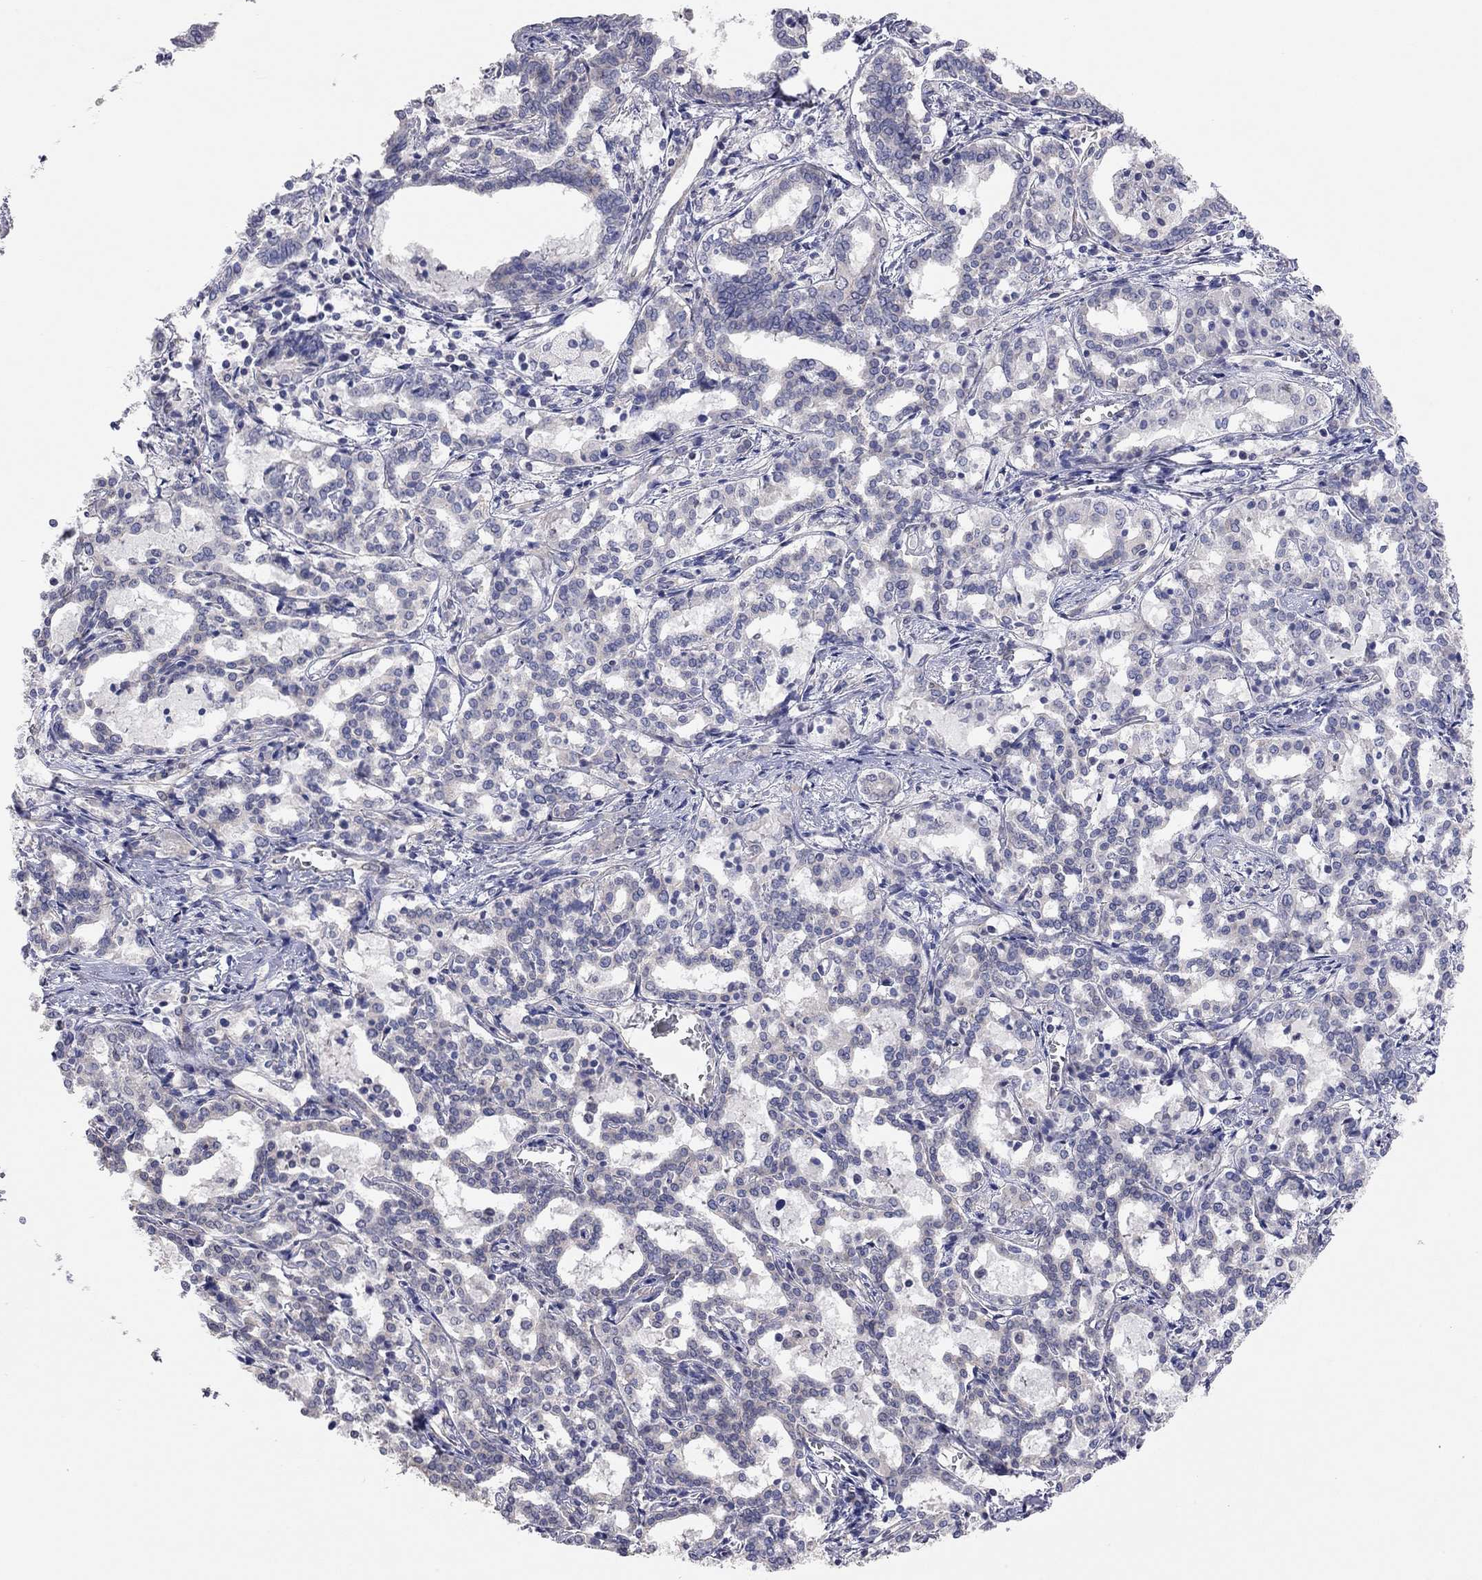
{"staining": {"intensity": "negative", "quantity": "none", "location": "none"}, "tissue": "liver cancer", "cell_type": "Tumor cells", "image_type": "cancer", "snomed": [{"axis": "morphology", "description": "Cholangiocarcinoma"}, {"axis": "topography", "description": "Liver"}], "caption": "Human cholangiocarcinoma (liver) stained for a protein using immunohistochemistry displays no expression in tumor cells.", "gene": "KCNB1", "patient": {"sex": "female", "age": 47}}